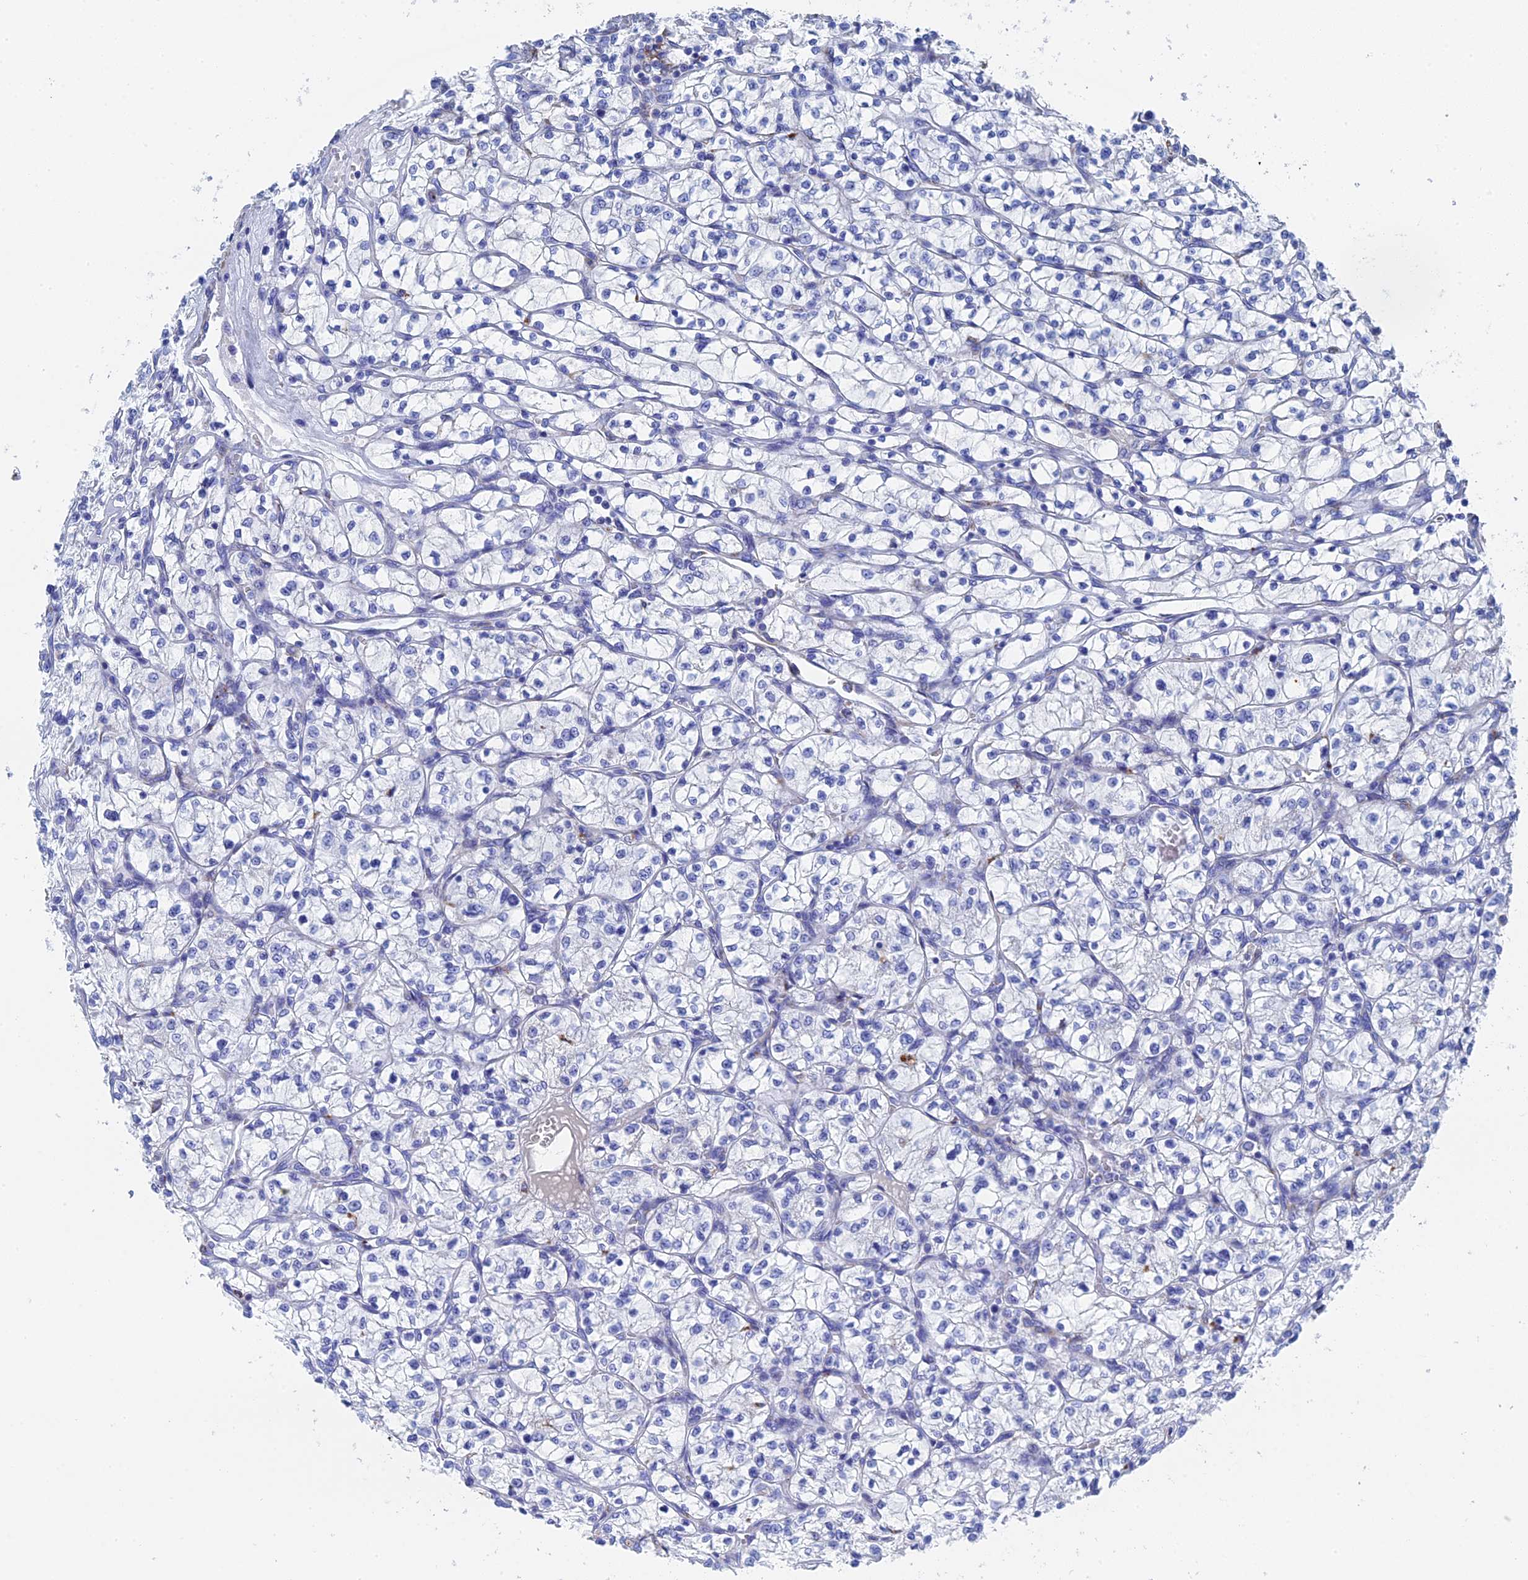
{"staining": {"intensity": "negative", "quantity": "none", "location": "none"}, "tissue": "renal cancer", "cell_type": "Tumor cells", "image_type": "cancer", "snomed": [{"axis": "morphology", "description": "Adenocarcinoma, NOS"}, {"axis": "topography", "description": "Kidney"}], "caption": "Immunohistochemistry (IHC) of human renal cancer exhibits no positivity in tumor cells.", "gene": "STRA6", "patient": {"sex": "female", "age": 64}}